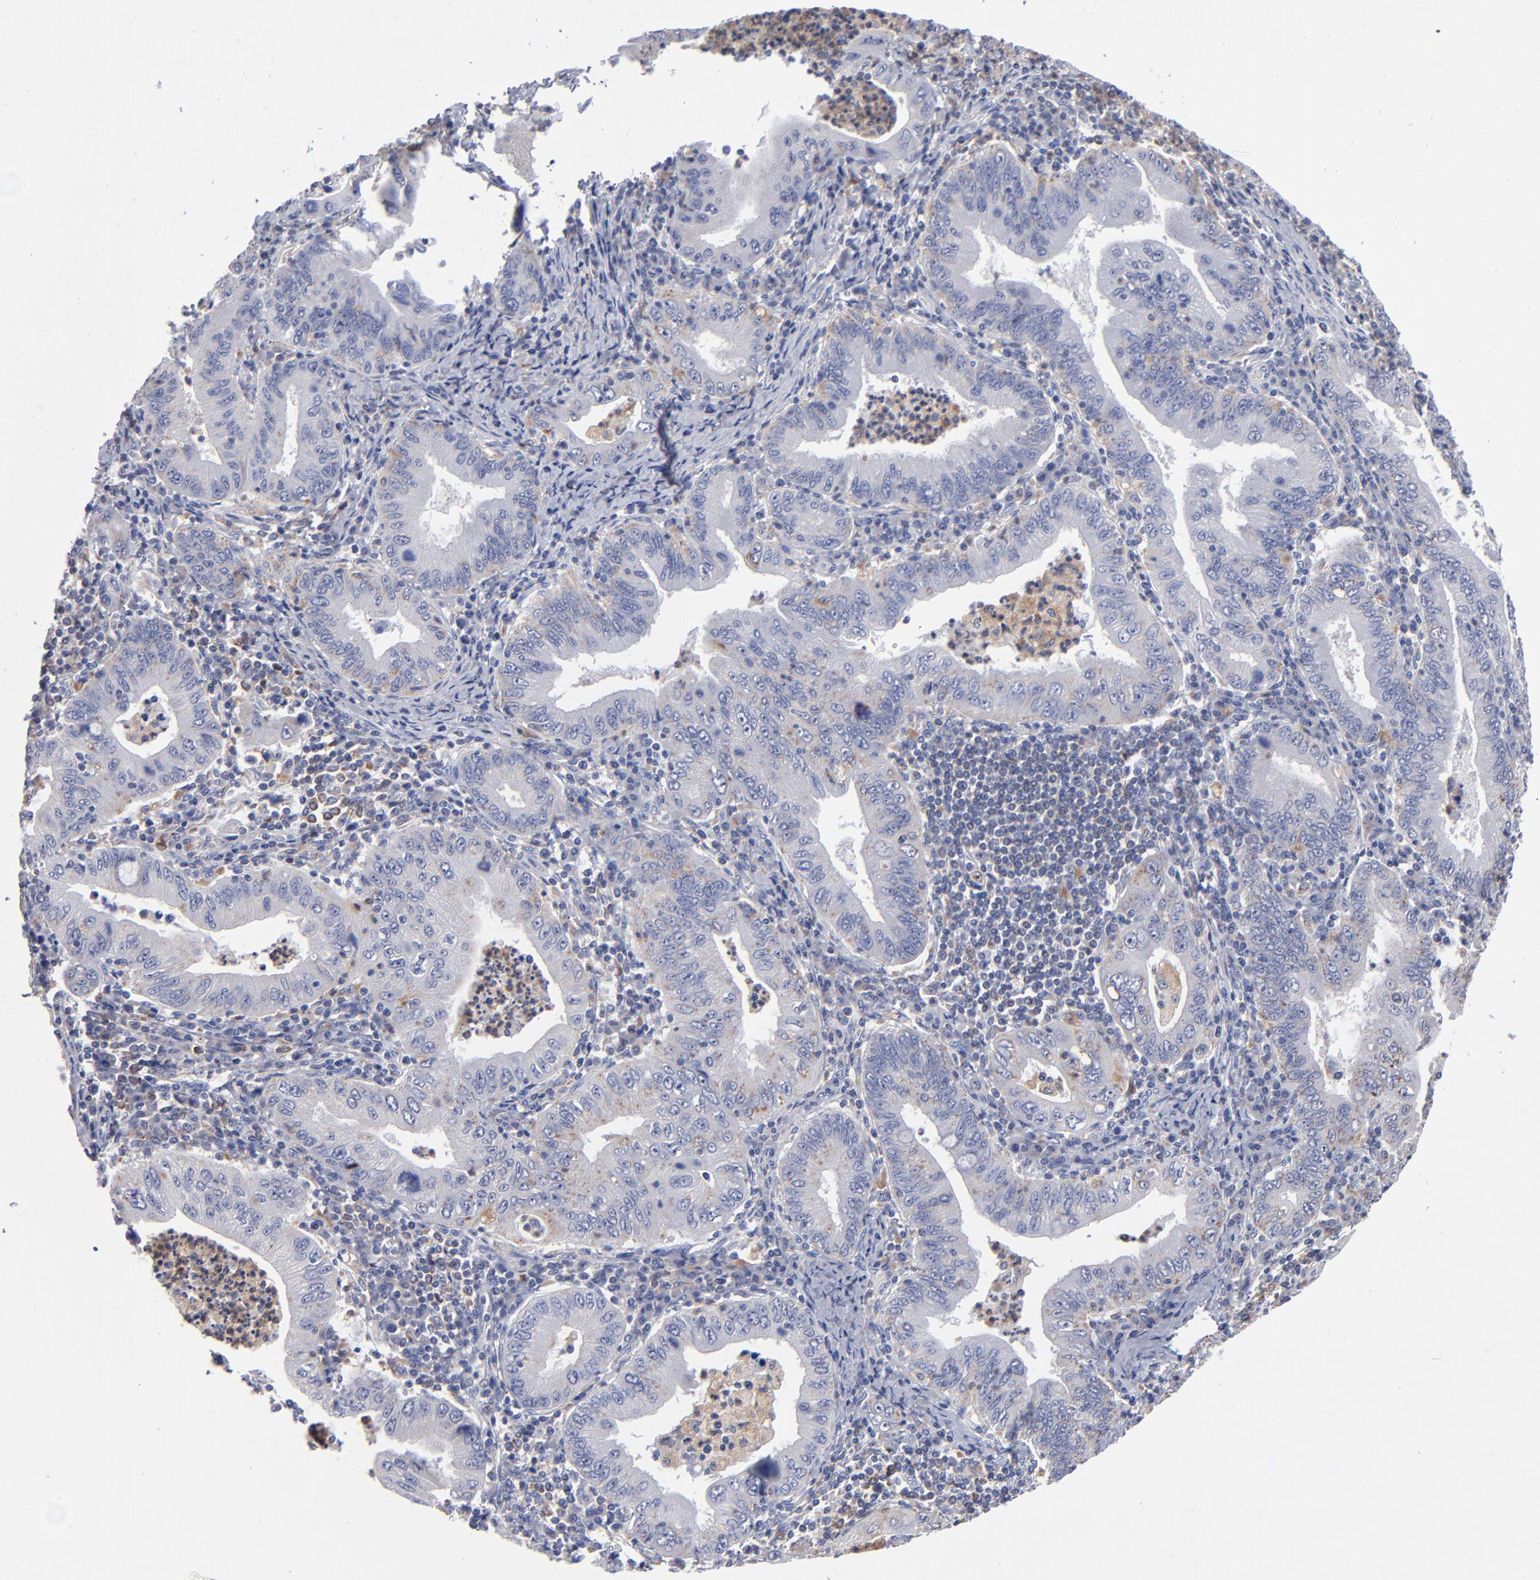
{"staining": {"intensity": "weak", "quantity": "<25%", "location": "cytoplasmic/membranous"}, "tissue": "stomach cancer", "cell_type": "Tumor cells", "image_type": "cancer", "snomed": [{"axis": "morphology", "description": "Normal tissue, NOS"}, {"axis": "morphology", "description": "Adenocarcinoma, NOS"}, {"axis": "topography", "description": "Esophagus"}, {"axis": "topography", "description": "Stomach, upper"}, {"axis": "topography", "description": "Peripheral nerve tissue"}], "caption": "Adenocarcinoma (stomach) was stained to show a protein in brown. There is no significant positivity in tumor cells. (DAB IHC with hematoxylin counter stain).", "gene": "RRAGB", "patient": {"sex": "male", "age": 62}}